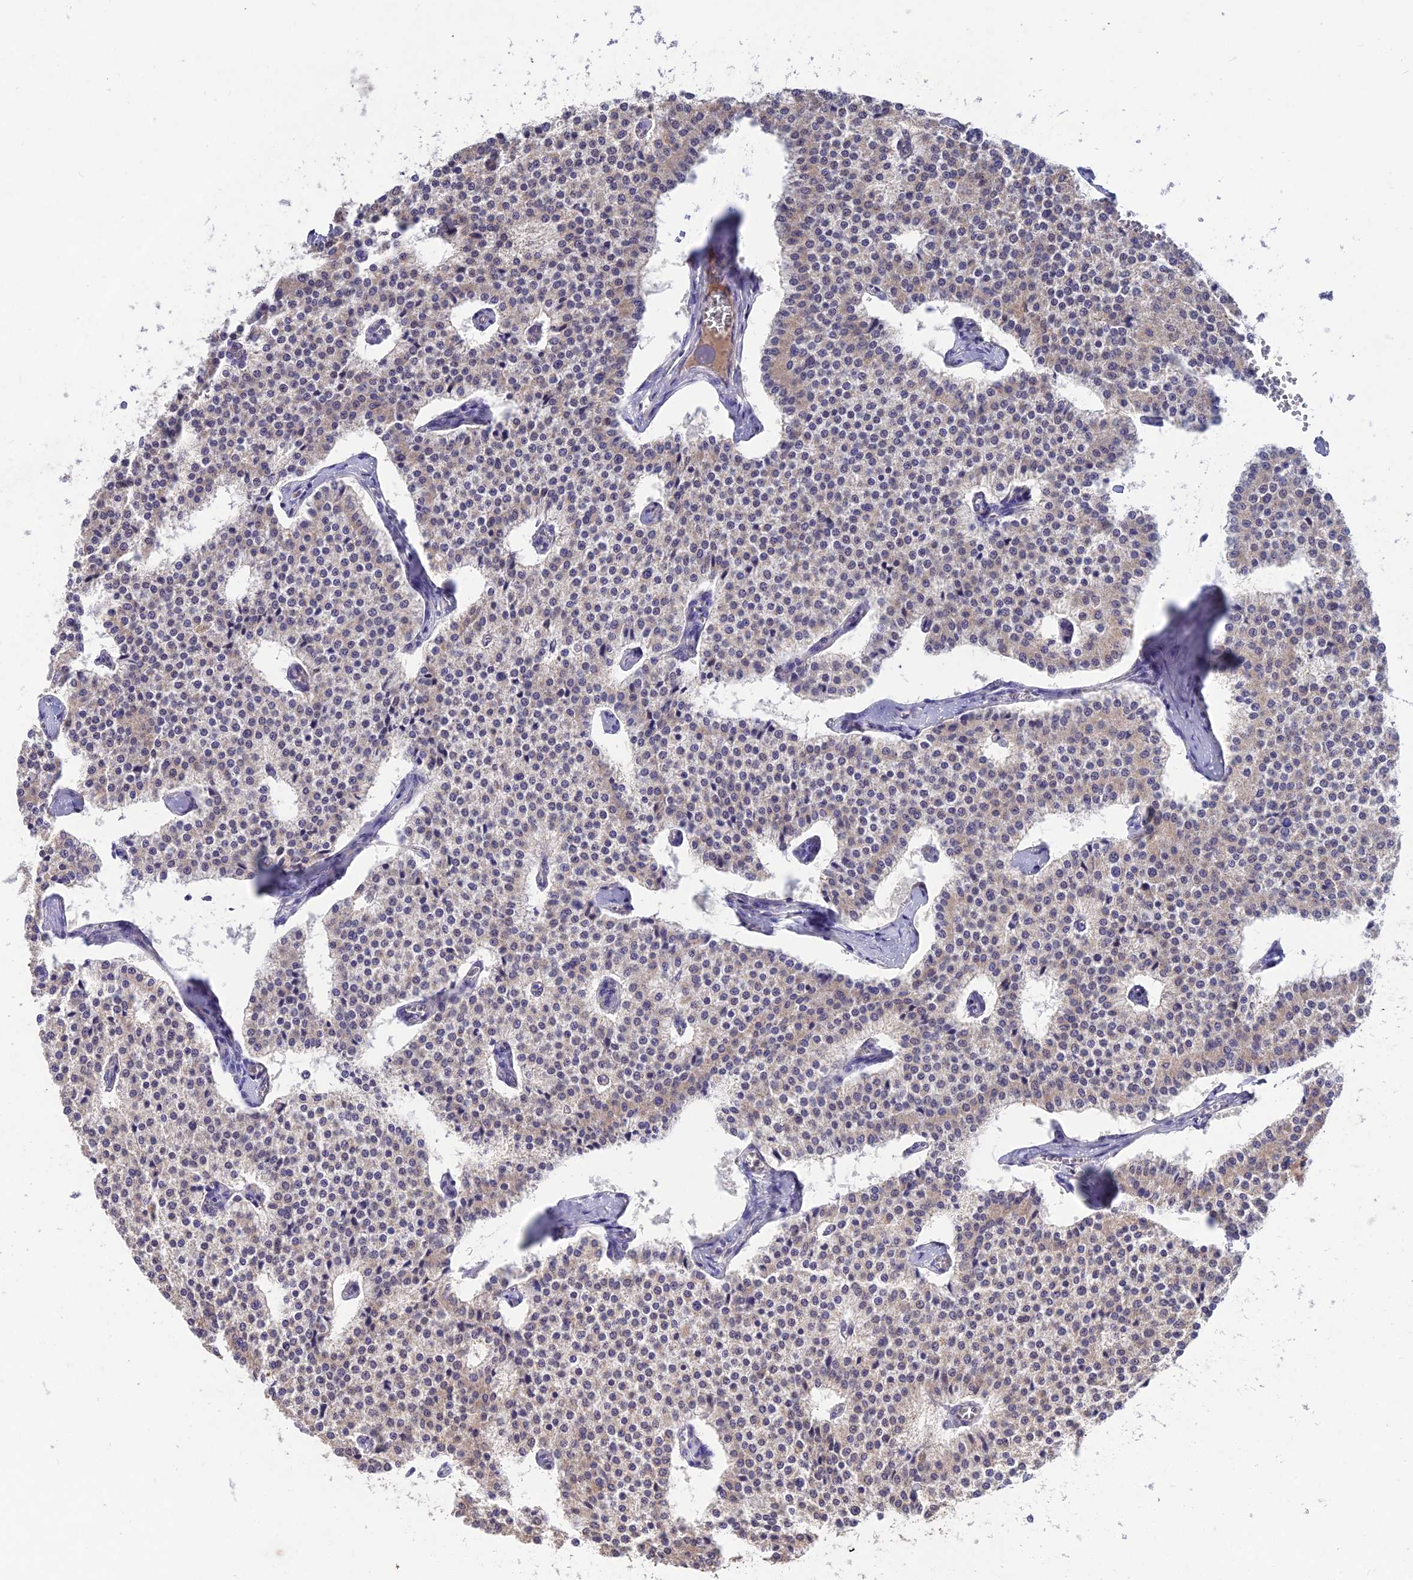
{"staining": {"intensity": "weak", "quantity": "25%-75%", "location": "cytoplasmic/membranous"}, "tissue": "carcinoid", "cell_type": "Tumor cells", "image_type": "cancer", "snomed": [{"axis": "morphology", "description": "Carcinoid, malignant, NOS"}, {"axis": "topography", "description": "Colon"}], "caption": "Carcinoid stained with a brown dye shows weak cytoplasmic/membranous positive positivity in approximately 25%-75% of tumor cells.", "gene": "PGK1", "patient": {"sex": "female", "age": 52}}